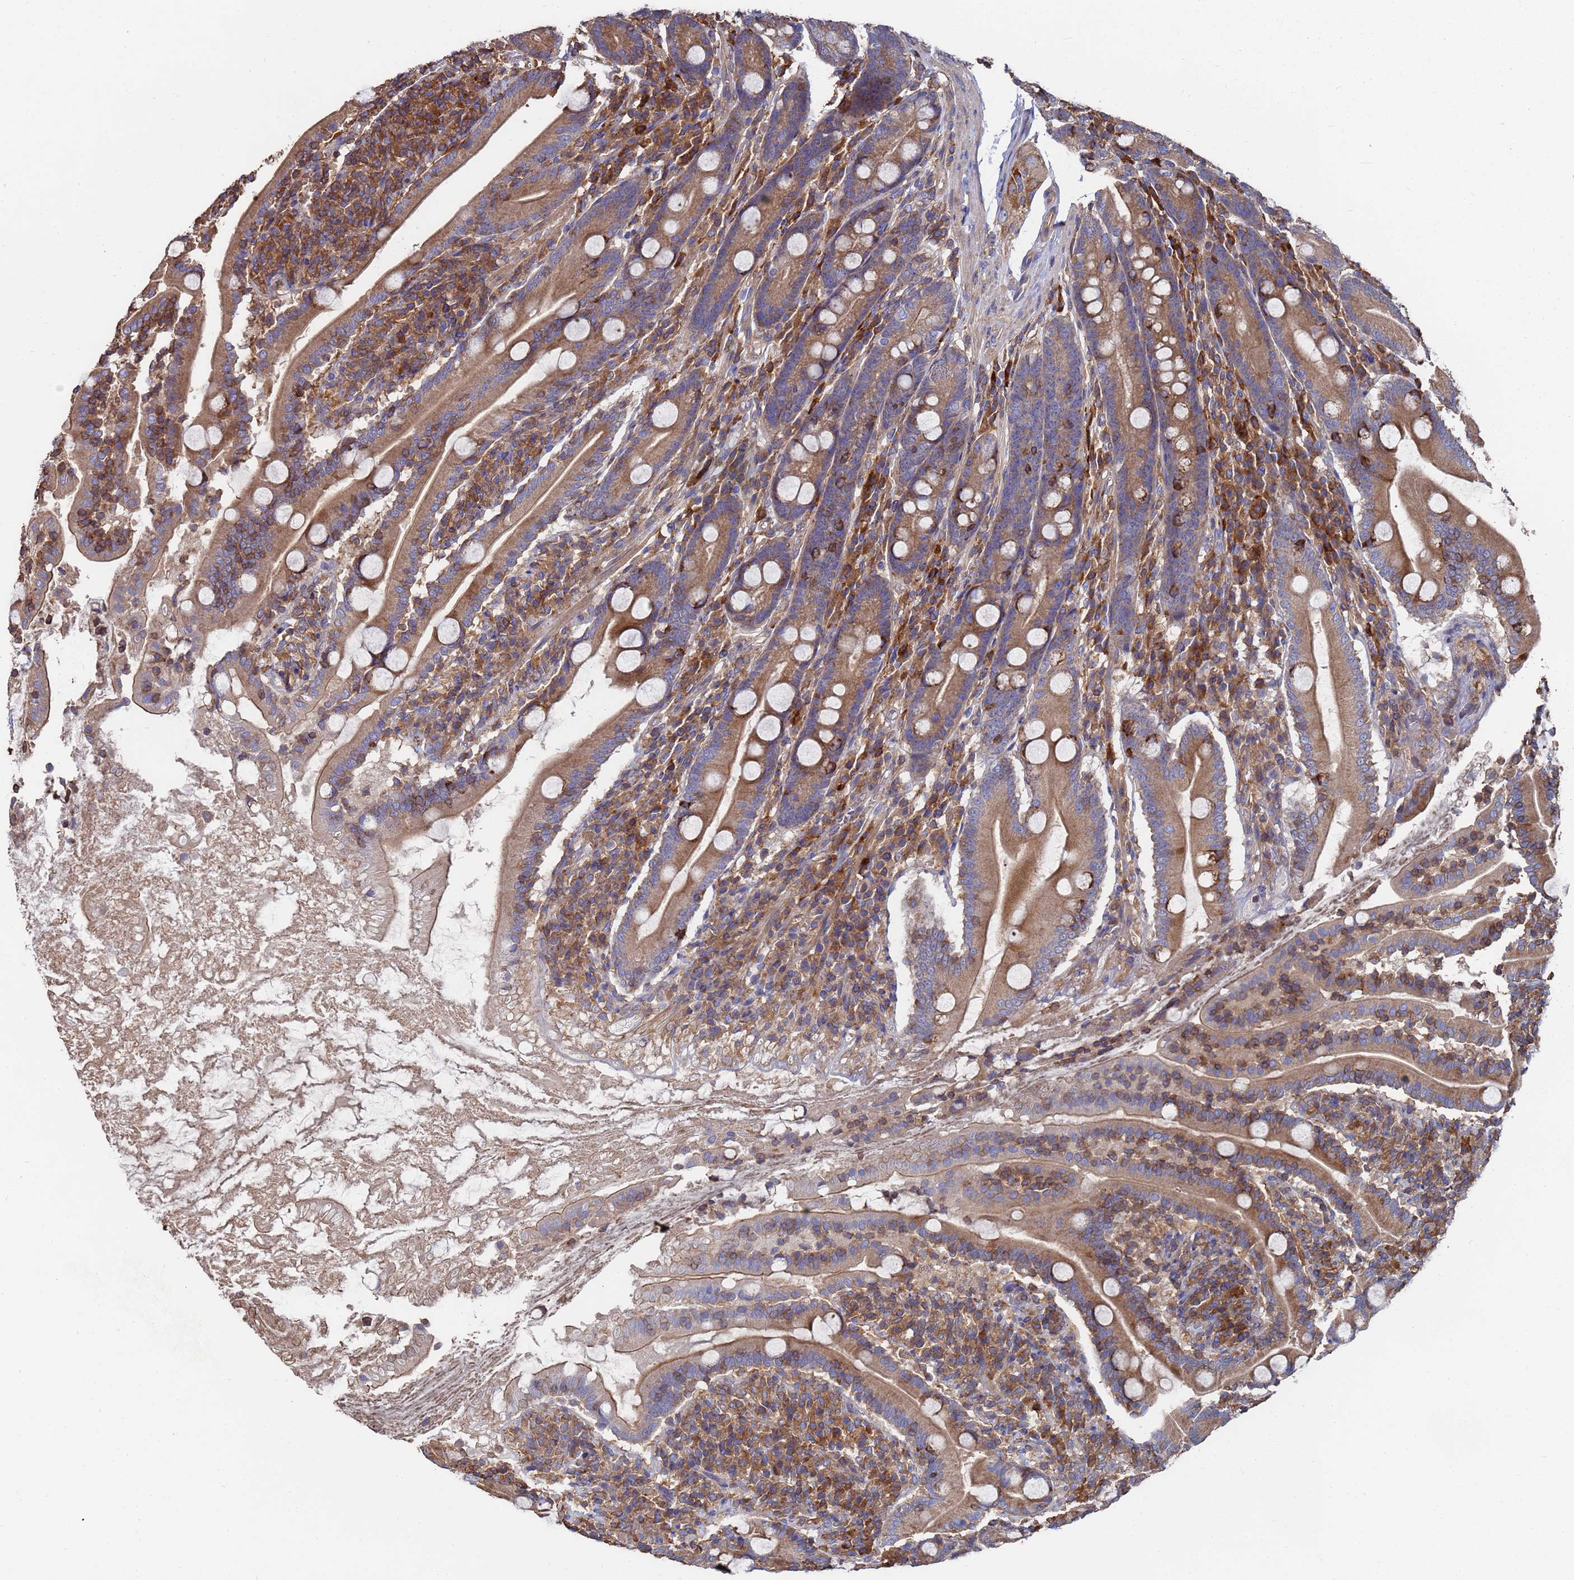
{"staining": {"intensity": "moderate", "quantity": ">75%", "location": "cytoplasmic/membranous"}, "tissue": "duodenum", "cell_type": "Glandular cells", "image_type": "normal", "snomed": [{"axis": "morphology", "description": "Normal tissue, NOS"}, {"axis": "topography", "description": "Duodenum"}], "caption": "Immunohistochemistry of normal duodenum displays medium levels of moderate cytoplasmic/membranous staining in approximately >75% of glandular cells. The staining is performed using DAB brown chromogen to label protein expression. The nuclei are counter-stained blue using hematoxylin.", "gene": "PYCR1", "patient": {"sex": "male", "age": 35}}